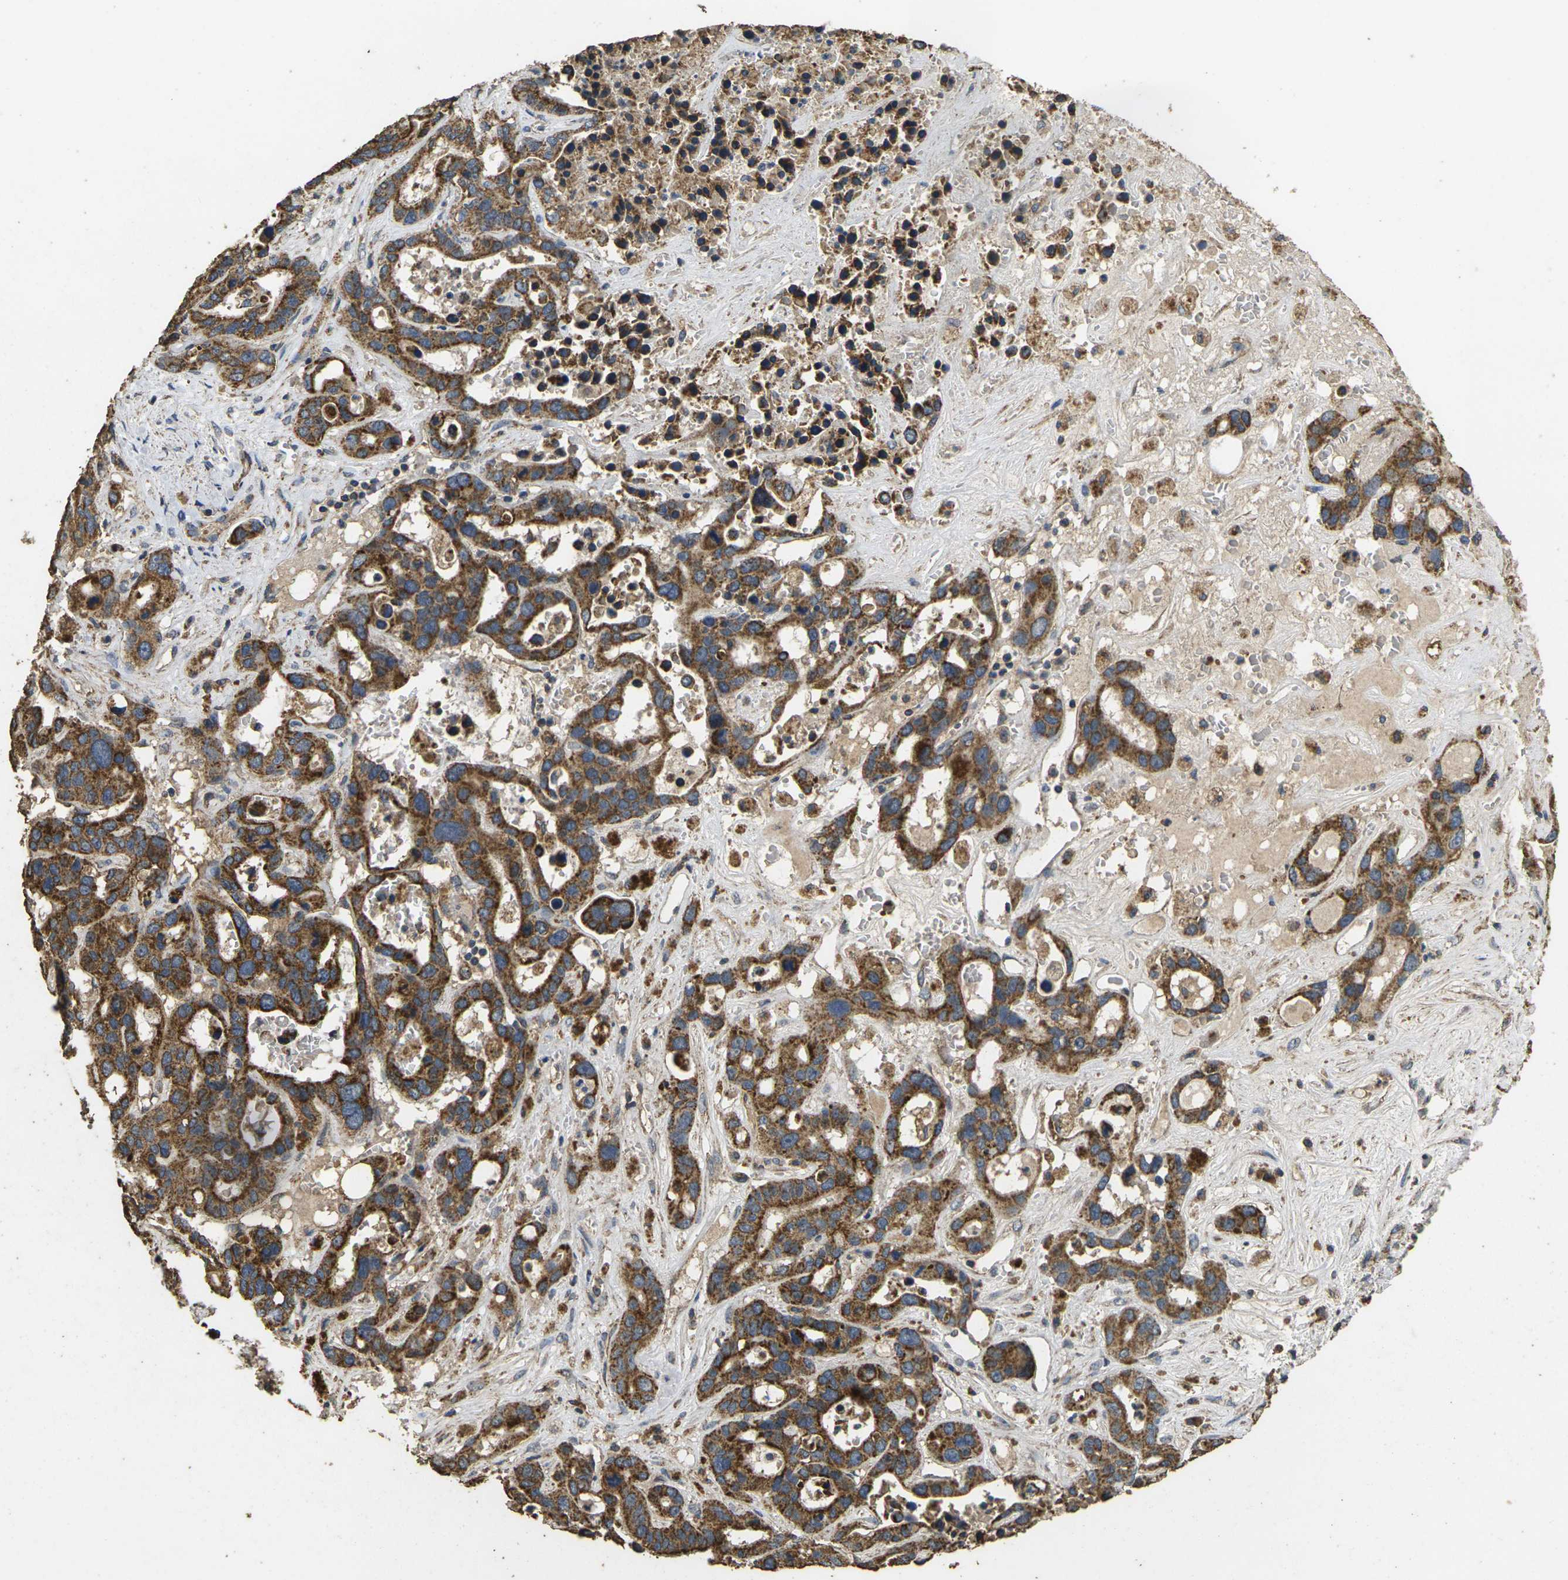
{"staining": {"intensity": "moderate", "quantity": ">75%", "location": "cytoplasmic/membranous"}, "tissue": "liver cancer", "cell_type": "Tumor cells", "image_type": "cancer", "snomed": [{"axis": "morphology", "description": "Cholangiocarcinoma"}, {"axis": "topography", "description": "Liver"}], "caption": "Human cholangiocarcinoma (liver) stained with a brown dye reveals moderate cytoplasmic/membranous positive positivity in about >75% of tumor cells.", "gene": "MAPK11", "patient": {"sex": "female", "age": 65}}